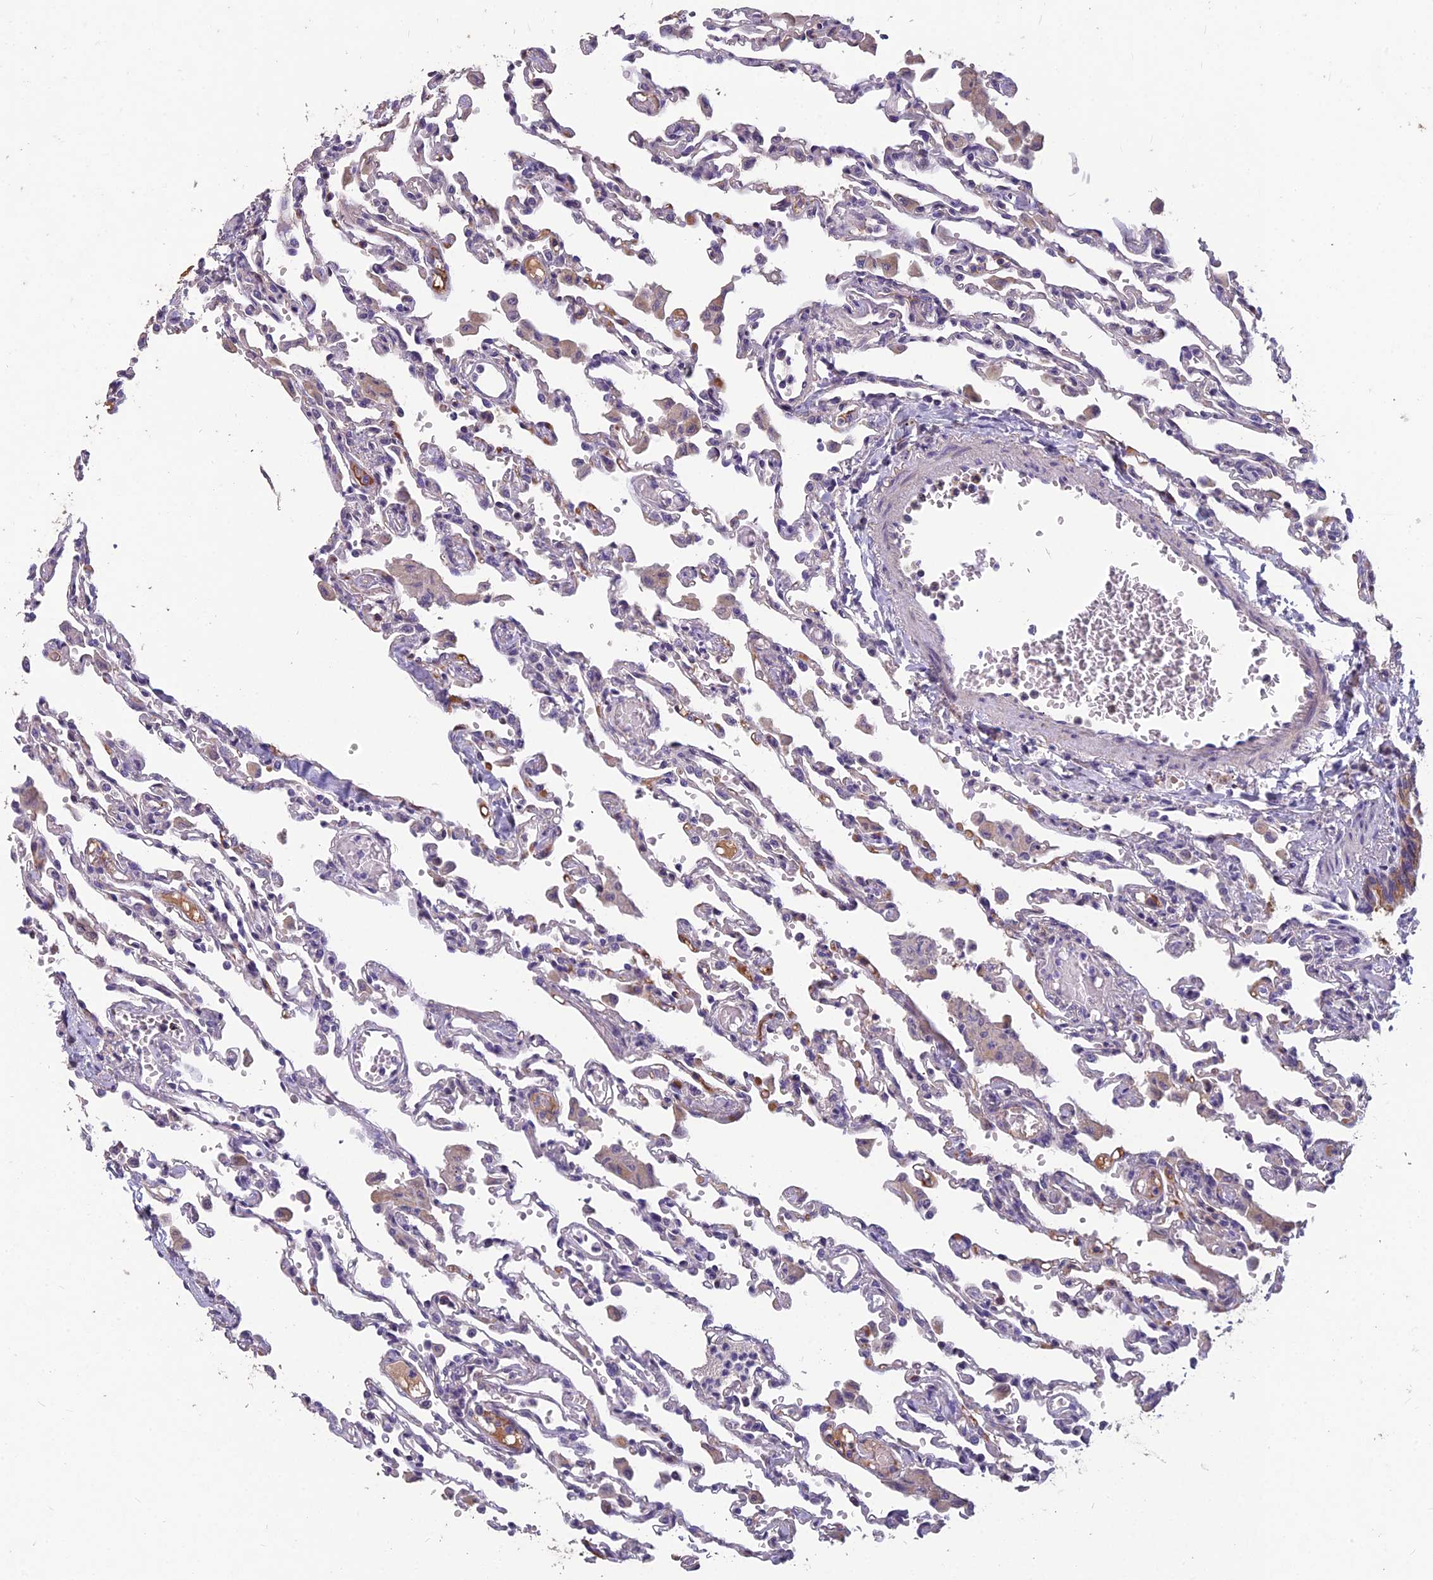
{"staining": {"intensity": "negative", "quantity": "none", "location": "none"}, "tissue": "lung", "cell_type": "Alveolar cells", "image_type": "normal", "snomed": [{"axis": "morphology", "description": "Normal tissue, NOS"}, {"axis": "topography", "description": "Bronchus"}, {"axis": "topography", "description": "Lung"}], "caption": "A histopathology image of human lung is negative for staining in alveolar cells. Brightfield microscopy of immunohistochemistry stained with DAB (brown) and hematoxylin (blue), captured at high magnification.", "gene": "CEACAM16", "patient": {"sex": "female", "age": 49}}